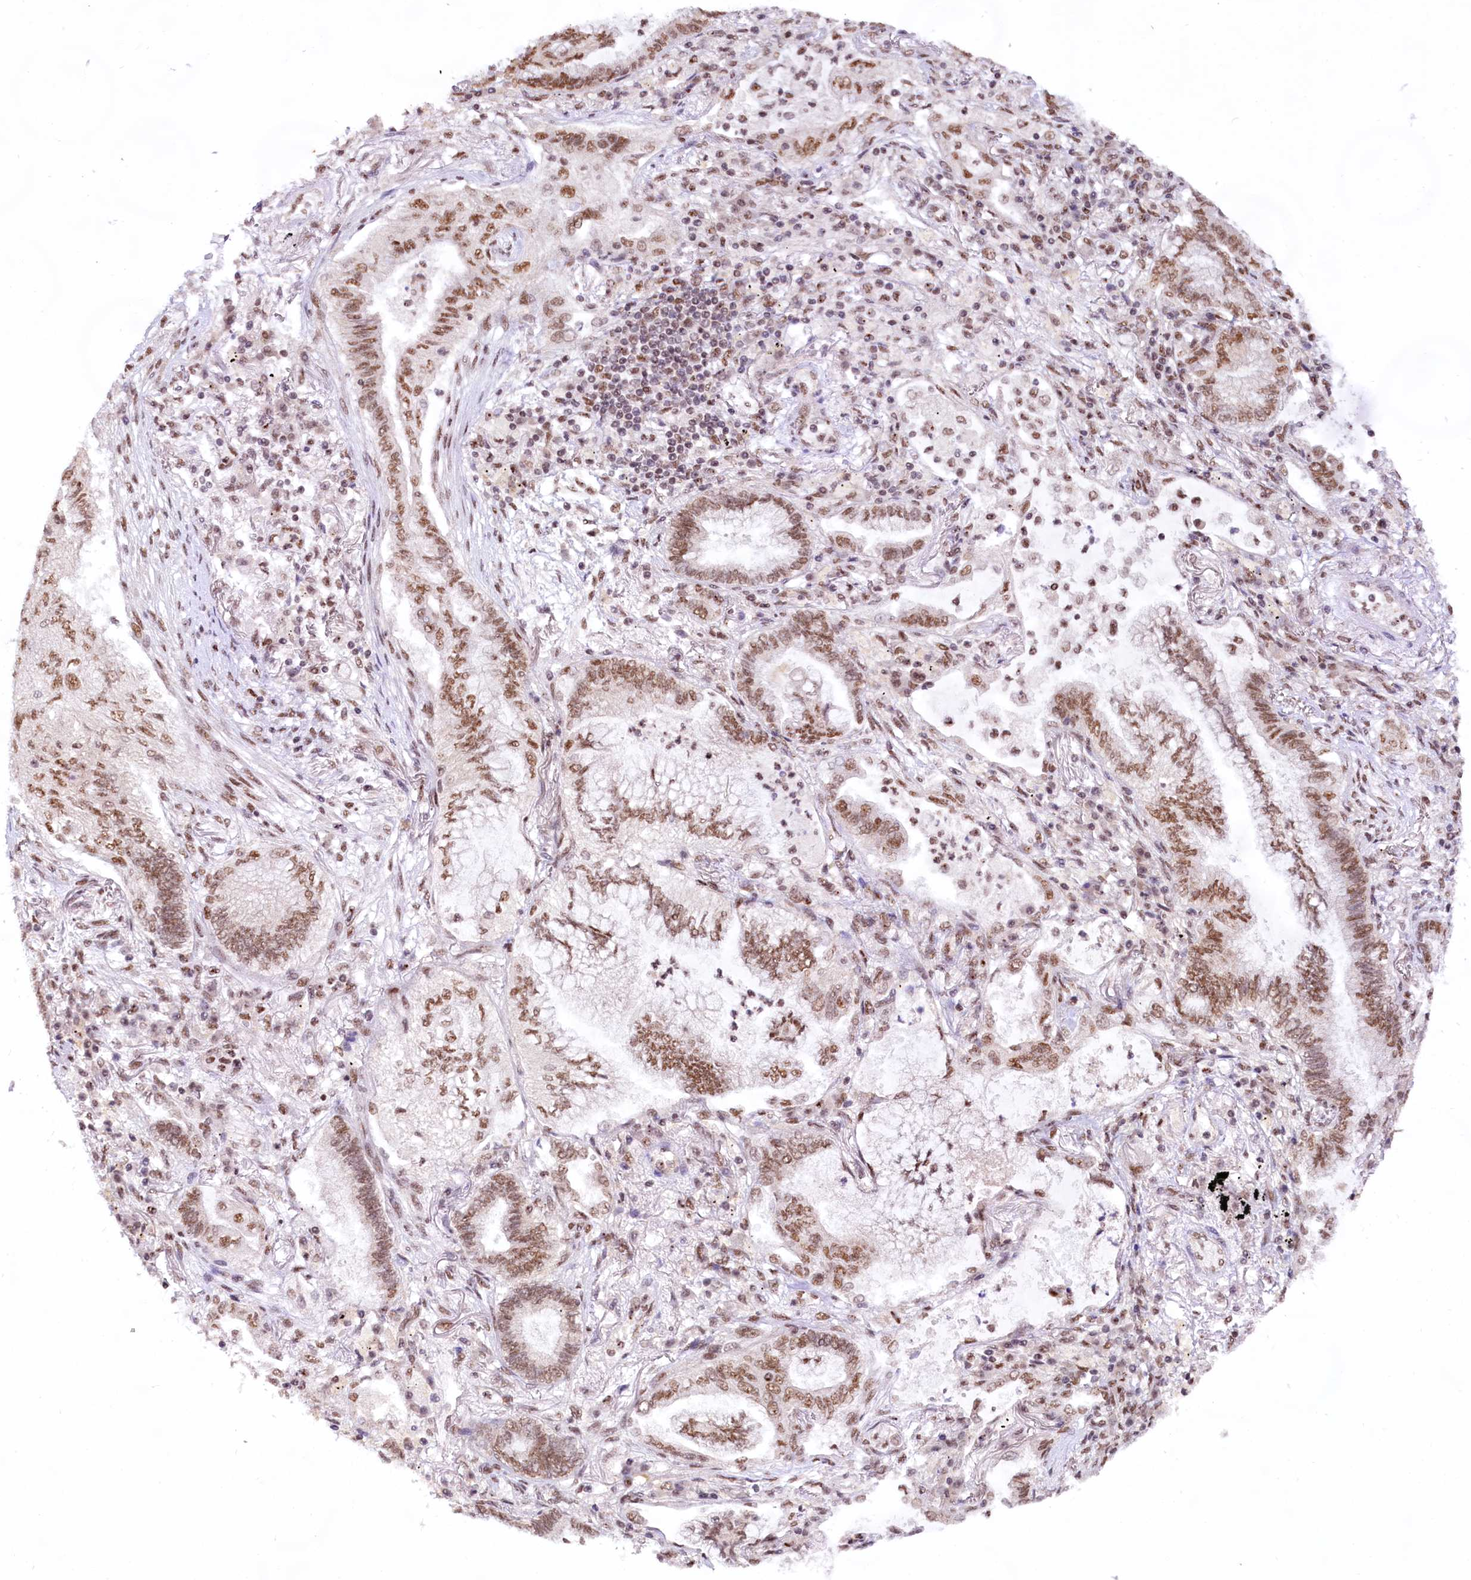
{"staining": {"intensity": "moderate", "quantity": ">75%", "location": "nuclear"}, "tissue": "lung cancer", "cell_type": "Tumor cells", "image_type": "cancer", "snomed": [{"axis": "morphology", "description": "Adenocarcinoma, NOS"}, {"axis": "topography", "description": "Lung"}], "caption": "Tumor cells reveal moderate nuclear staining in about >75% of cells in lung cancer.", "gene": "HIRA", "patient": {"sex": "female", "age": 70}}